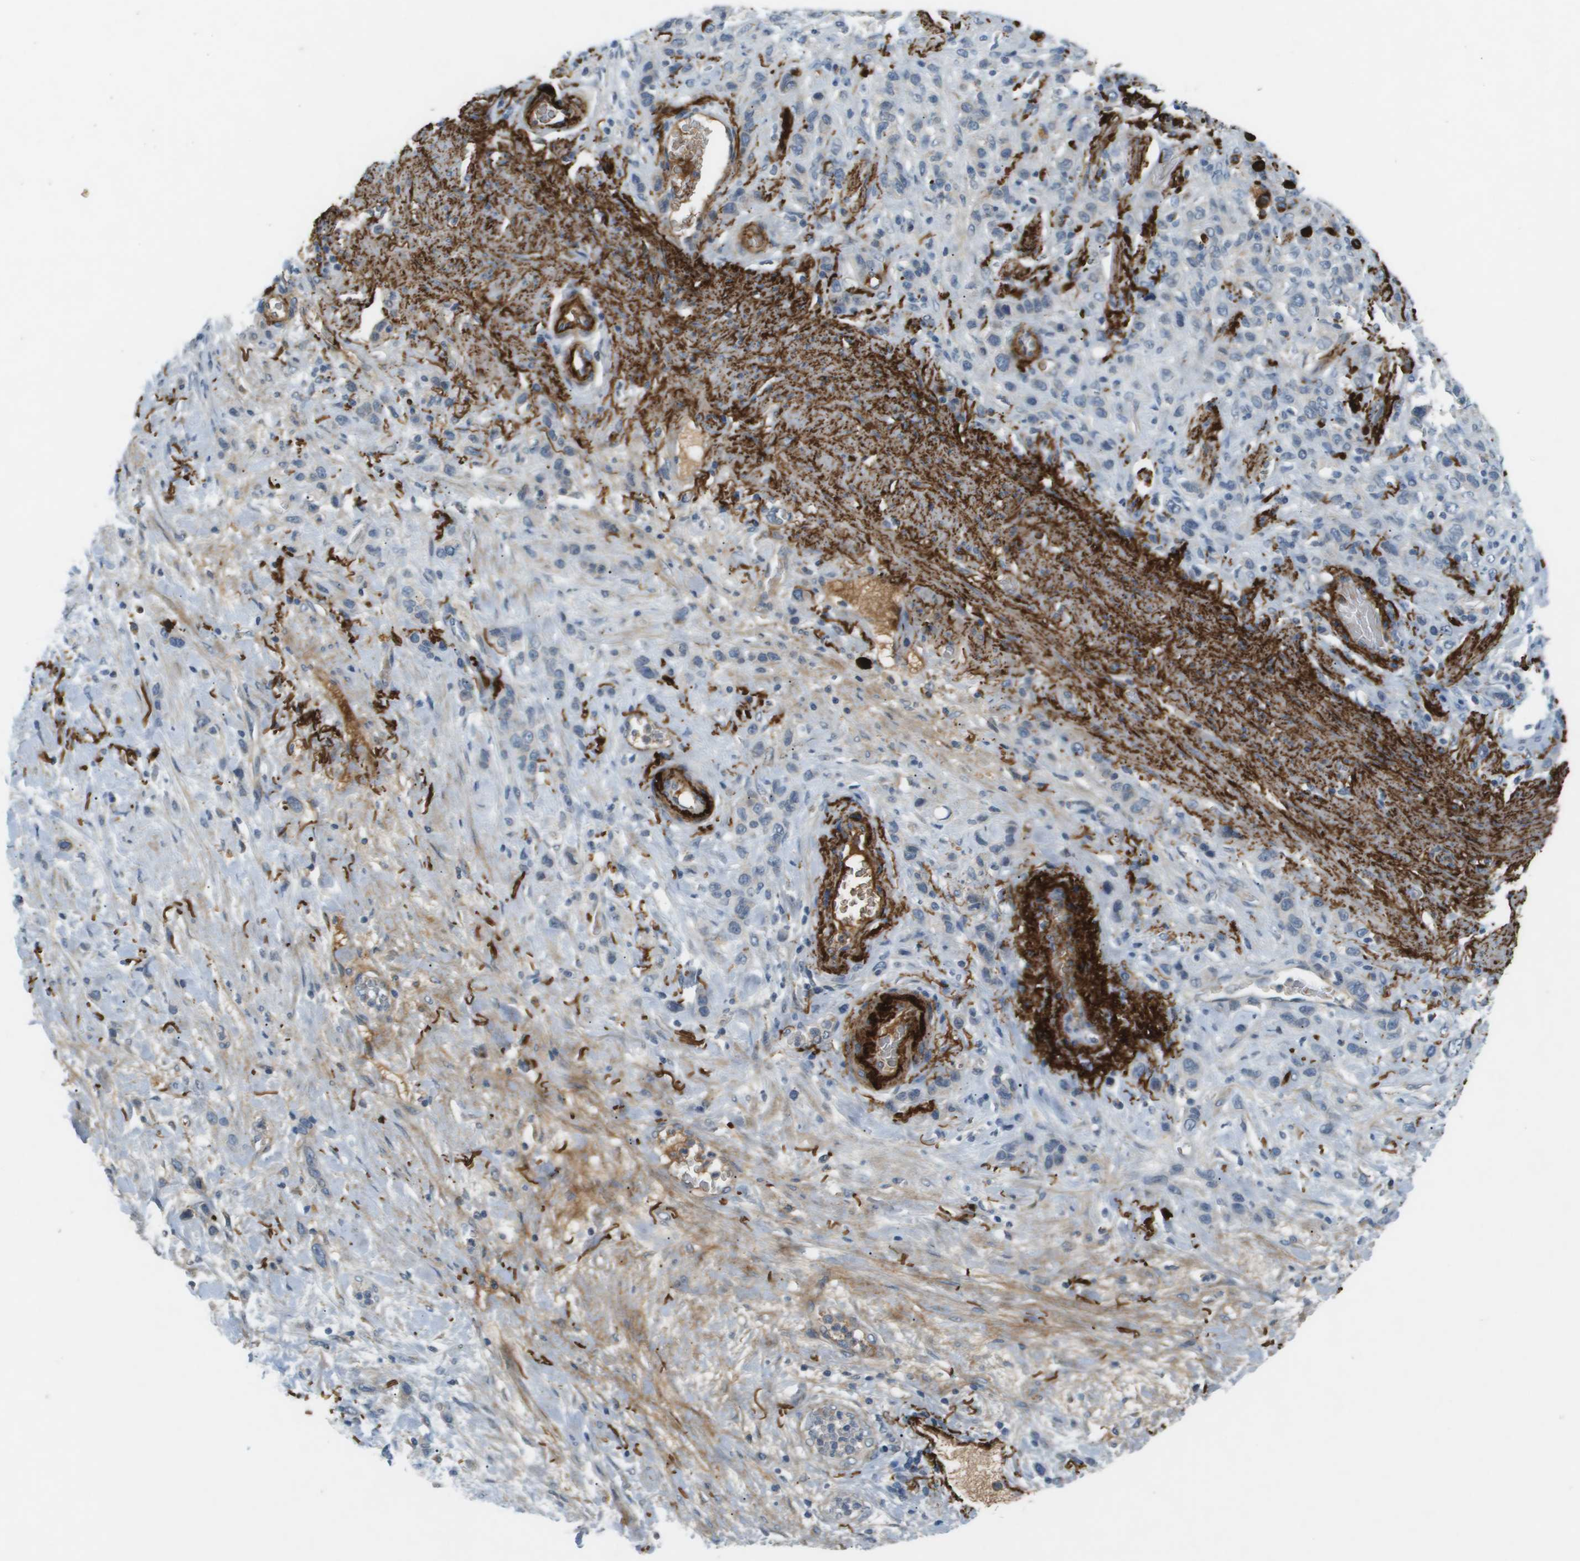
{"staining": {"intensity": "negative", "quantity": "none", "location": "none"}, "tissue": "stomach cancer", "cell_type": "Tumor cells", "image_type": "cancer", "snomed": [{"axis": "morphology", "description": "Adenocarcinoma, NOS"}, {"axis": "morphology", "description": "Adenocarcinoma, High grade"}, {"axis": "topography", "description": "Stomach, upper"}, {"axis": "topography", "description": "Stomach, lower"}], "caption": "IHC micrograph of neoplastic tissue: stomach cancer (adenocarcinoma) stained with DAB reveals no significant protein staining in tumor cells.", "gene": "VTN", "patient": {"sex": "female", "age": 65}}